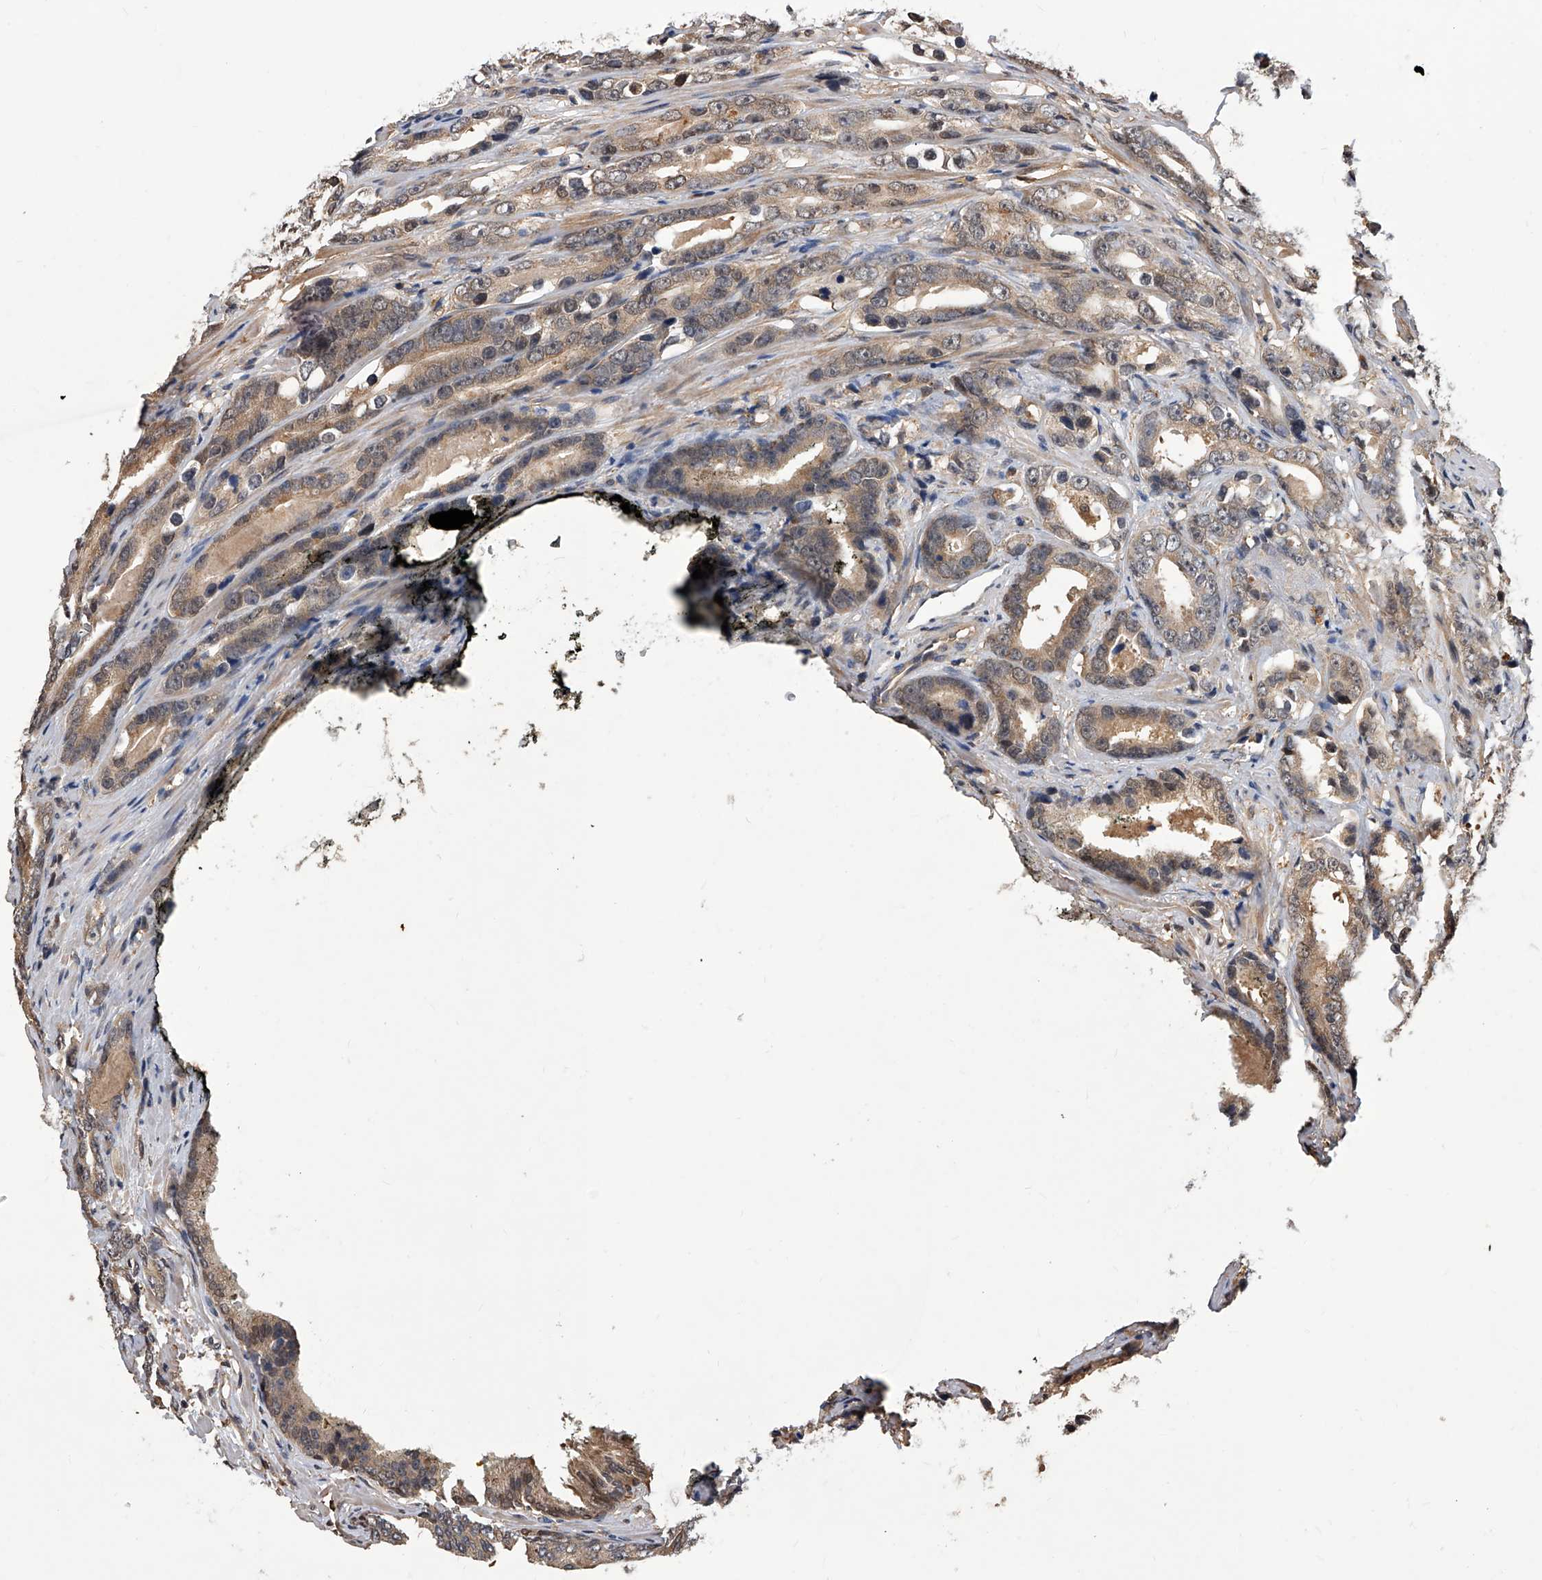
{"staining": {"intensity": "weak", "quantity": ">75%", "location": "cytoplasmic/membranous"}, "tissue": "prostate cancer", "cell_type": "Tumor cells", "image_type": "cancer", "snomed": [{"axis": "morphology", "description": "Adenocarcinoma, High grade"}, {"axis": "topography", "description": "Prostate"}], "caption": "Immunohistochemistry (IHC) of human prostate adenocarcinoma (high-grade) reveals low levels of weak cytoplasmic/membranous staining in approximately >75% of tumor cells.", "gene": "GMDS", "patient": {"sex": "male", "age": 62}}